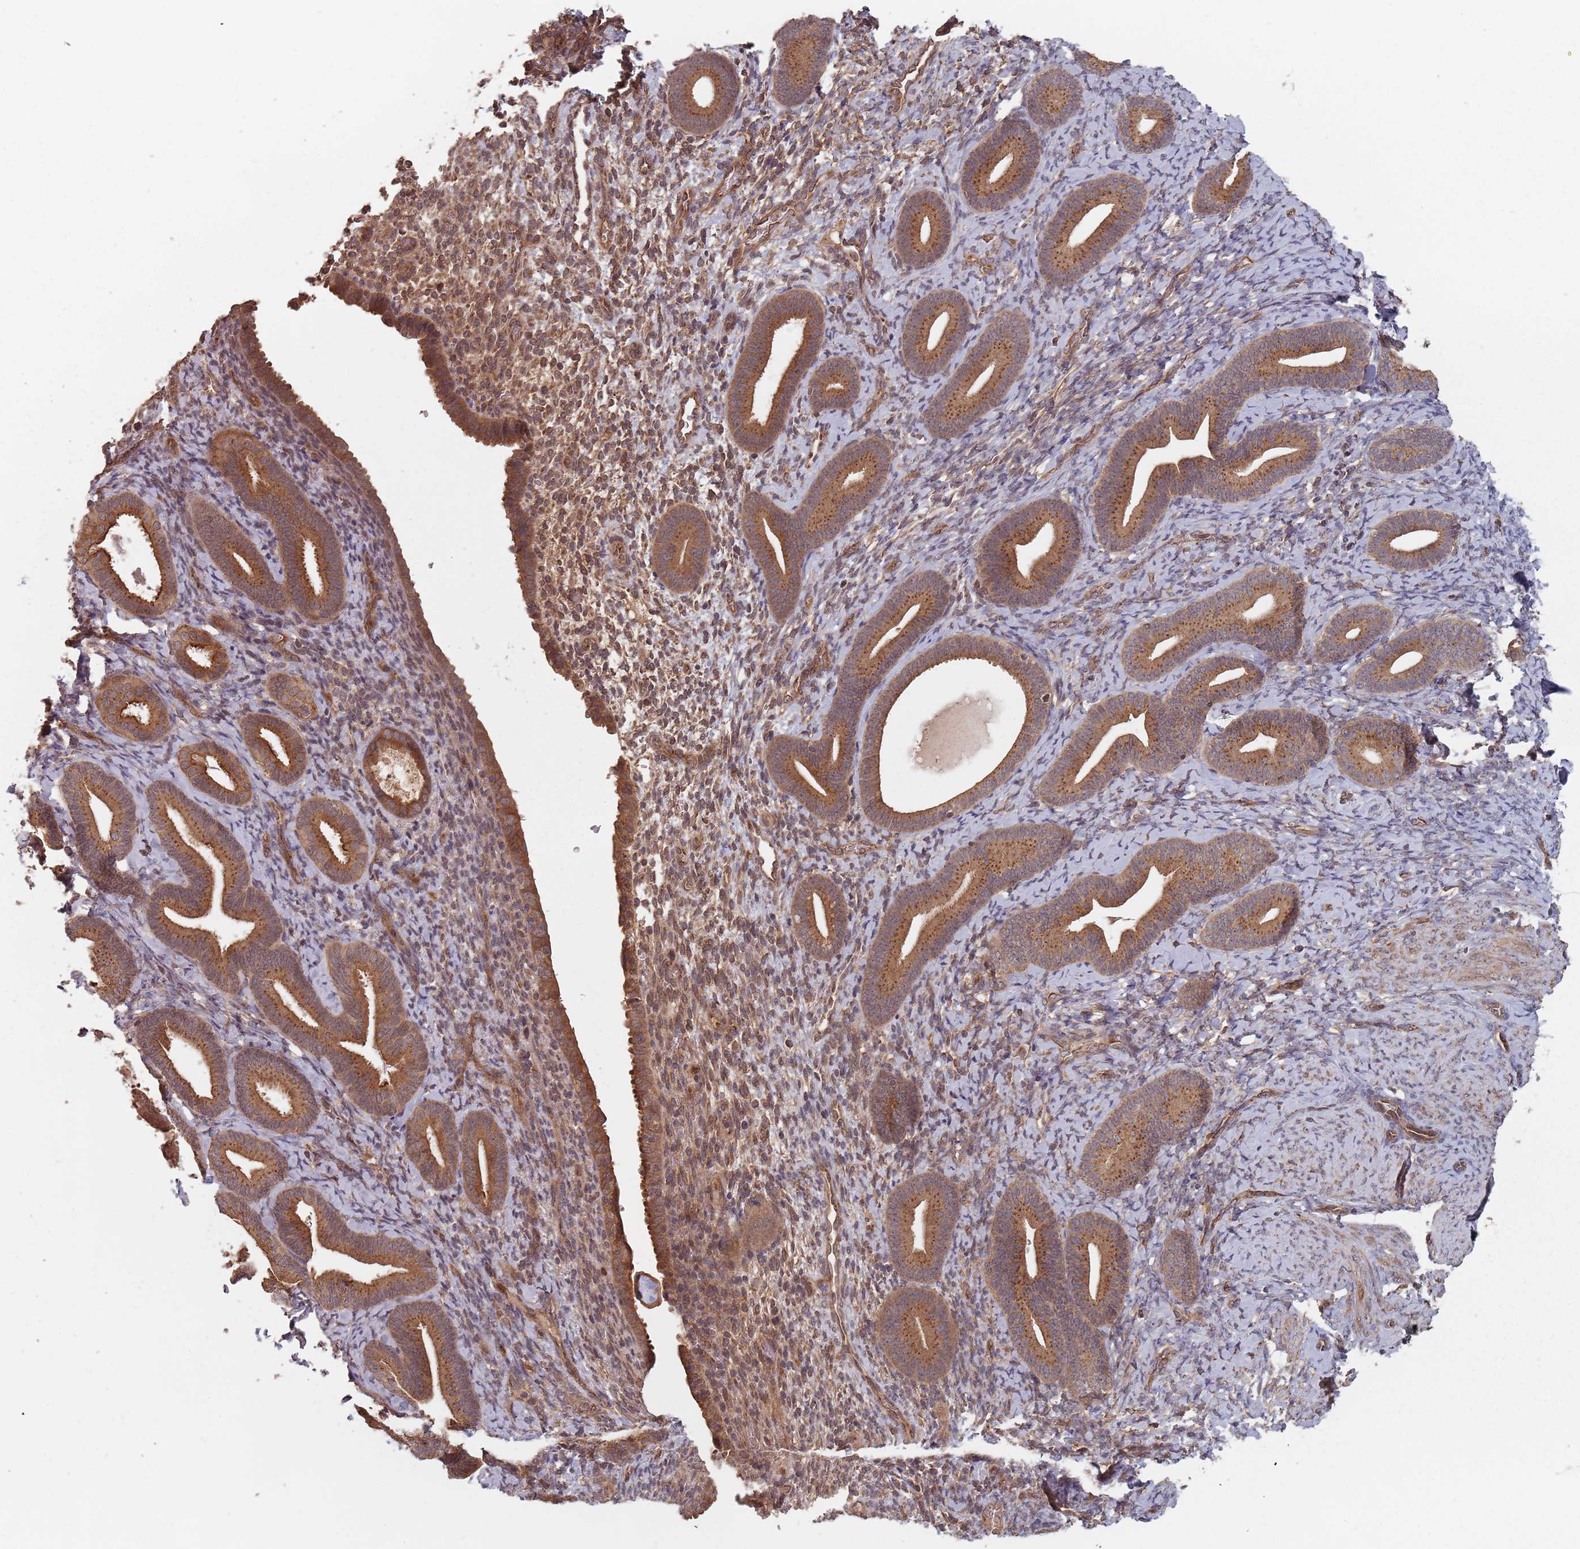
{"staining": {"intensity": "moderate", "quantity": ">75%", "location": "cytoplasmic/membranous"}, "tissue": "endometrium", "cell_type": "Cells in endometrial stroma", "image_type": "normal", "snomed": [{"axis": "morphology", "description": "Normal tissue, NOS"}, {"axis": "topography", "description": "Endometrium"}], "caption": "Immunohistochemical staining of normal endometrium shows moderate cytoplasmic/membranous protein staining in approximately >75% of cells in endometrial stroma.", "gene": "C3orf14", "patient": {"sex": "female", "age": 65}}